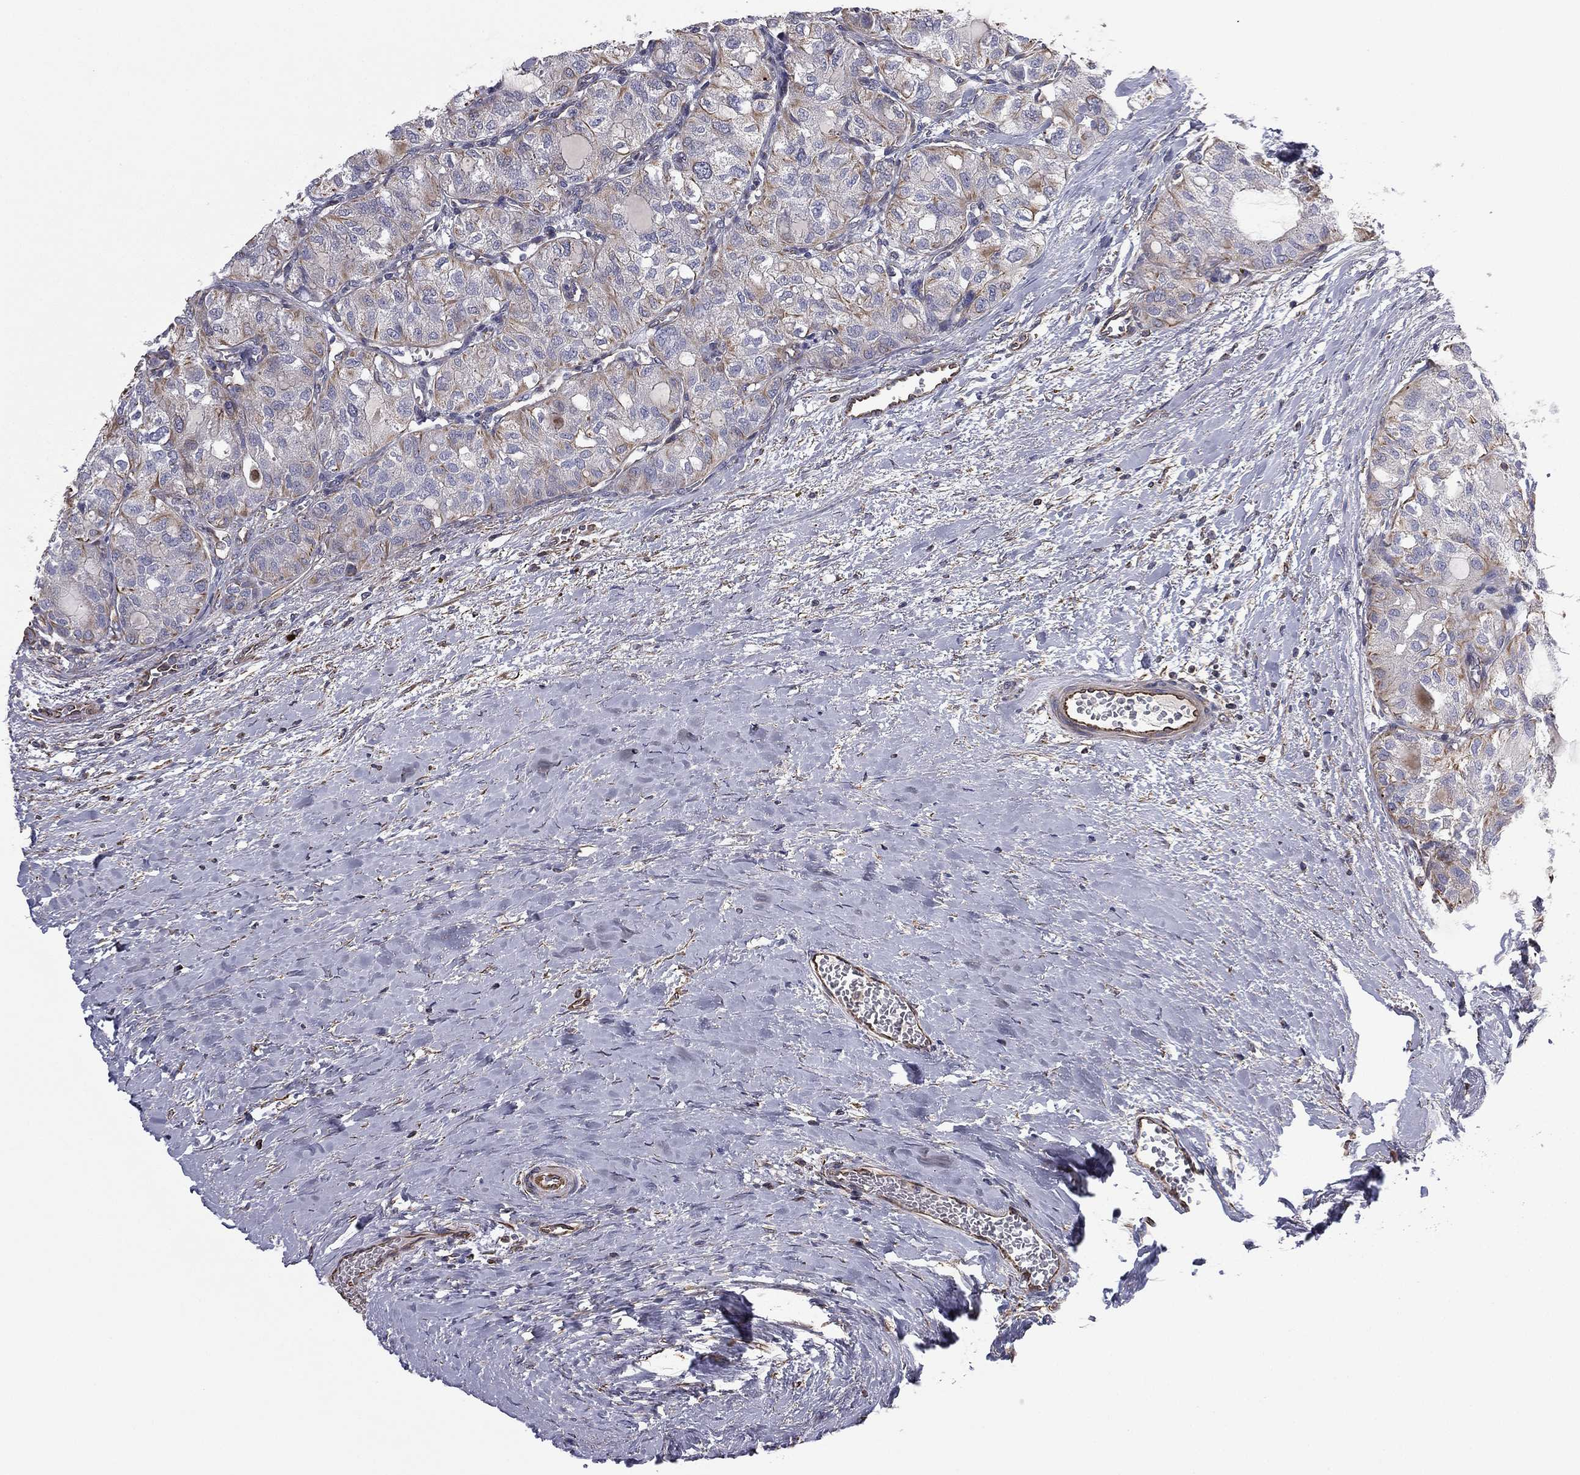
{"staining": {"intensity": "weak", "quantity": "<25%", "location": "cytoplasmic/membranous"}, "tissue": "thyroid cancer", "cell_type": "Tumor cells", "image_type": "cancer", "snomed": [{"axis": "morphology", "description": "Follicular adenoma carcinoma, NOS"}, {"axis": "topography", "description": "Thyroid gland"}], "caption": "There is no significant staining in tumor cells of follicular adenoma carcinoma (thyroid). (DAB IHC visualized using brightfield microscopy, high magnification).", "gene": "SCUBE1", "patient": {"sex": "male", "age": 75}}